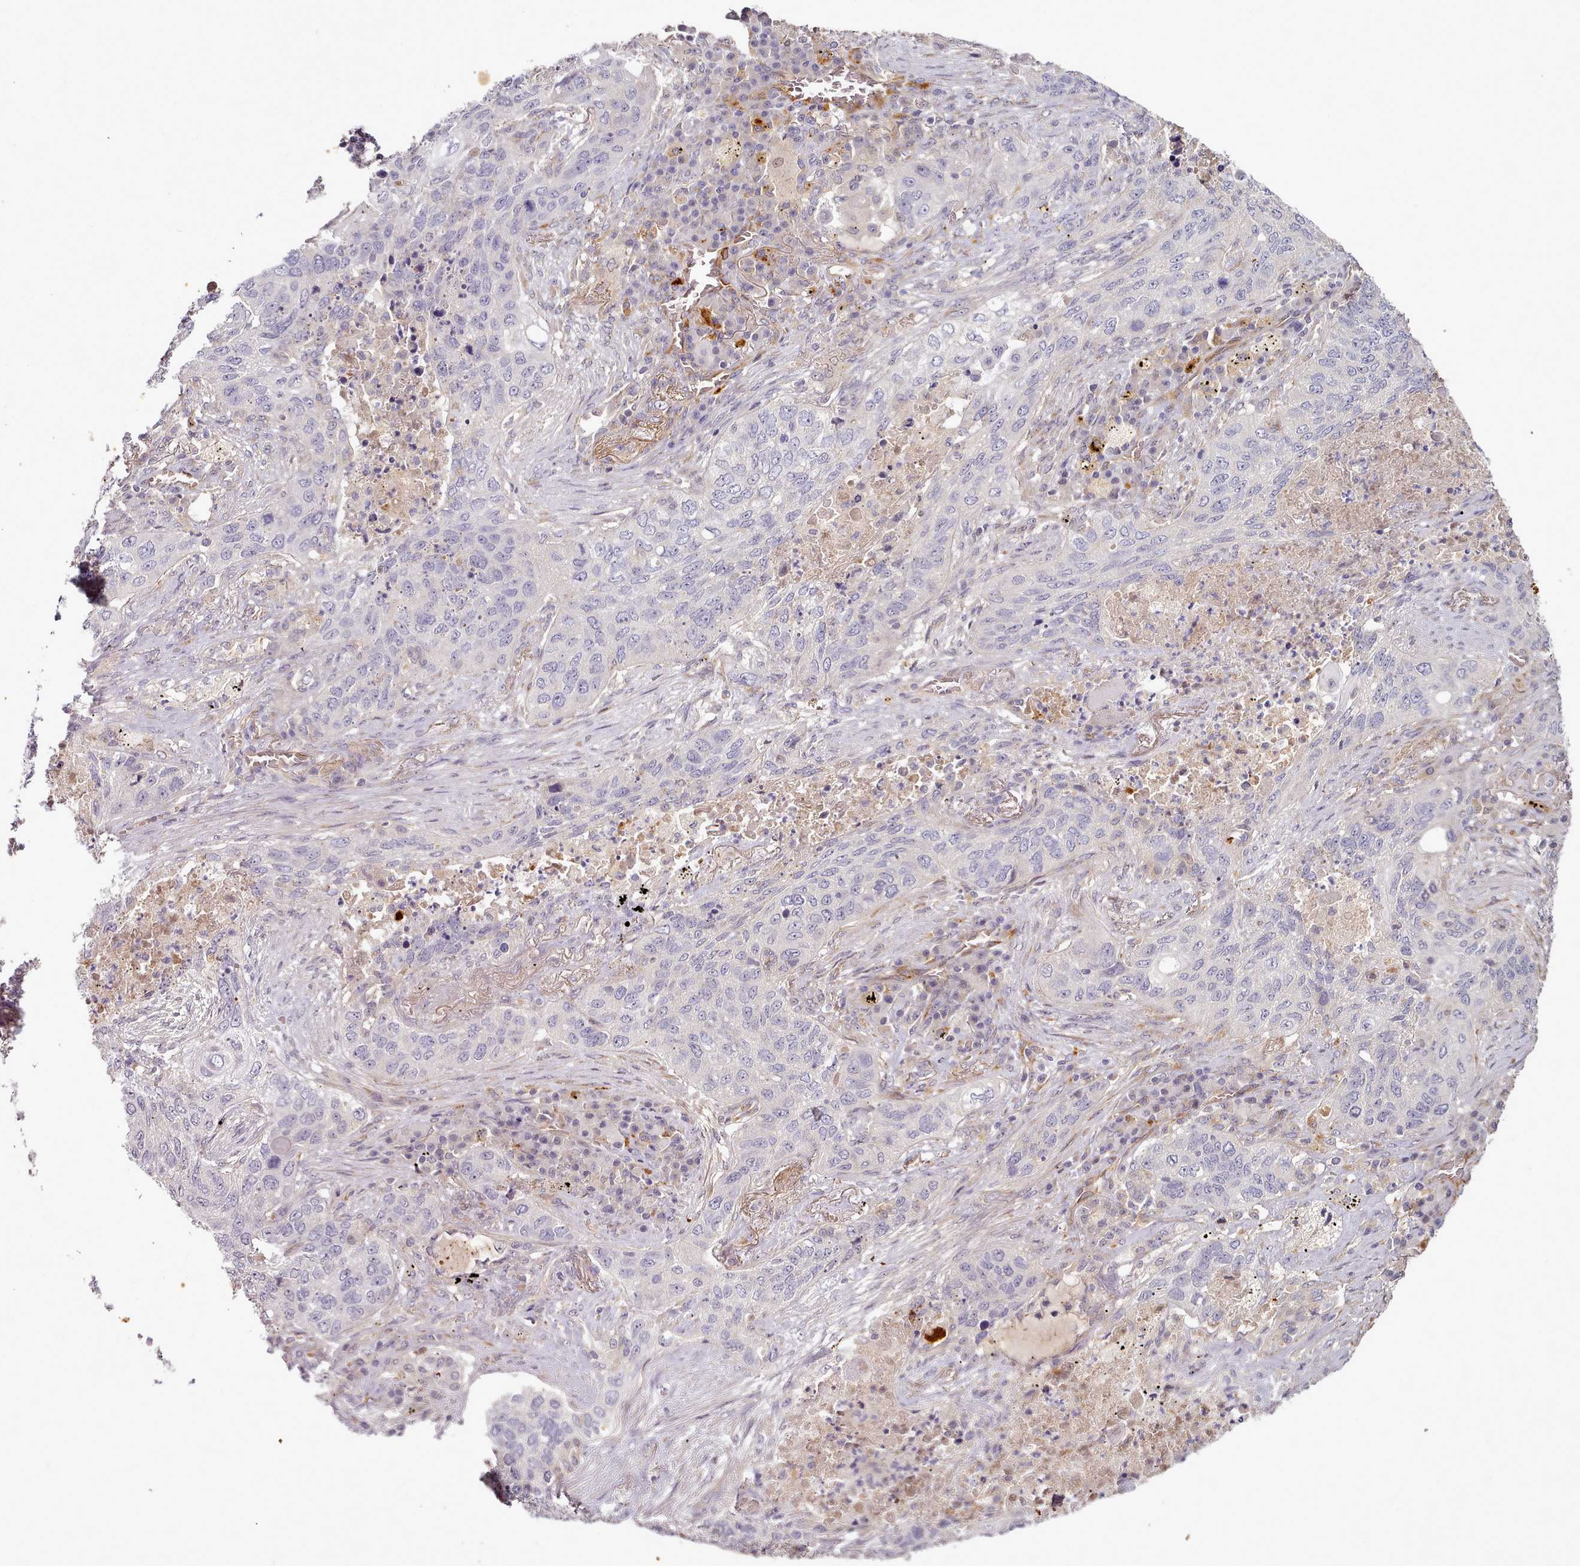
{"staining": {"intensity": "negative", "quantity": "none", "location": "none"}, "tissue": "lung cancer", "cell_type": "Tumor cells", "image_type": "cancer", "snomed": [{"axis": "morphology", "description": "Squamous cell carcinoma, NOS"}, {"axis": "topography", "description": "Lung"}], "caption": "Tumor cells show no significant staining in lung cancer.", "gene": "C1QTNF5", "patient": {"sex": "female", "age": 63}}